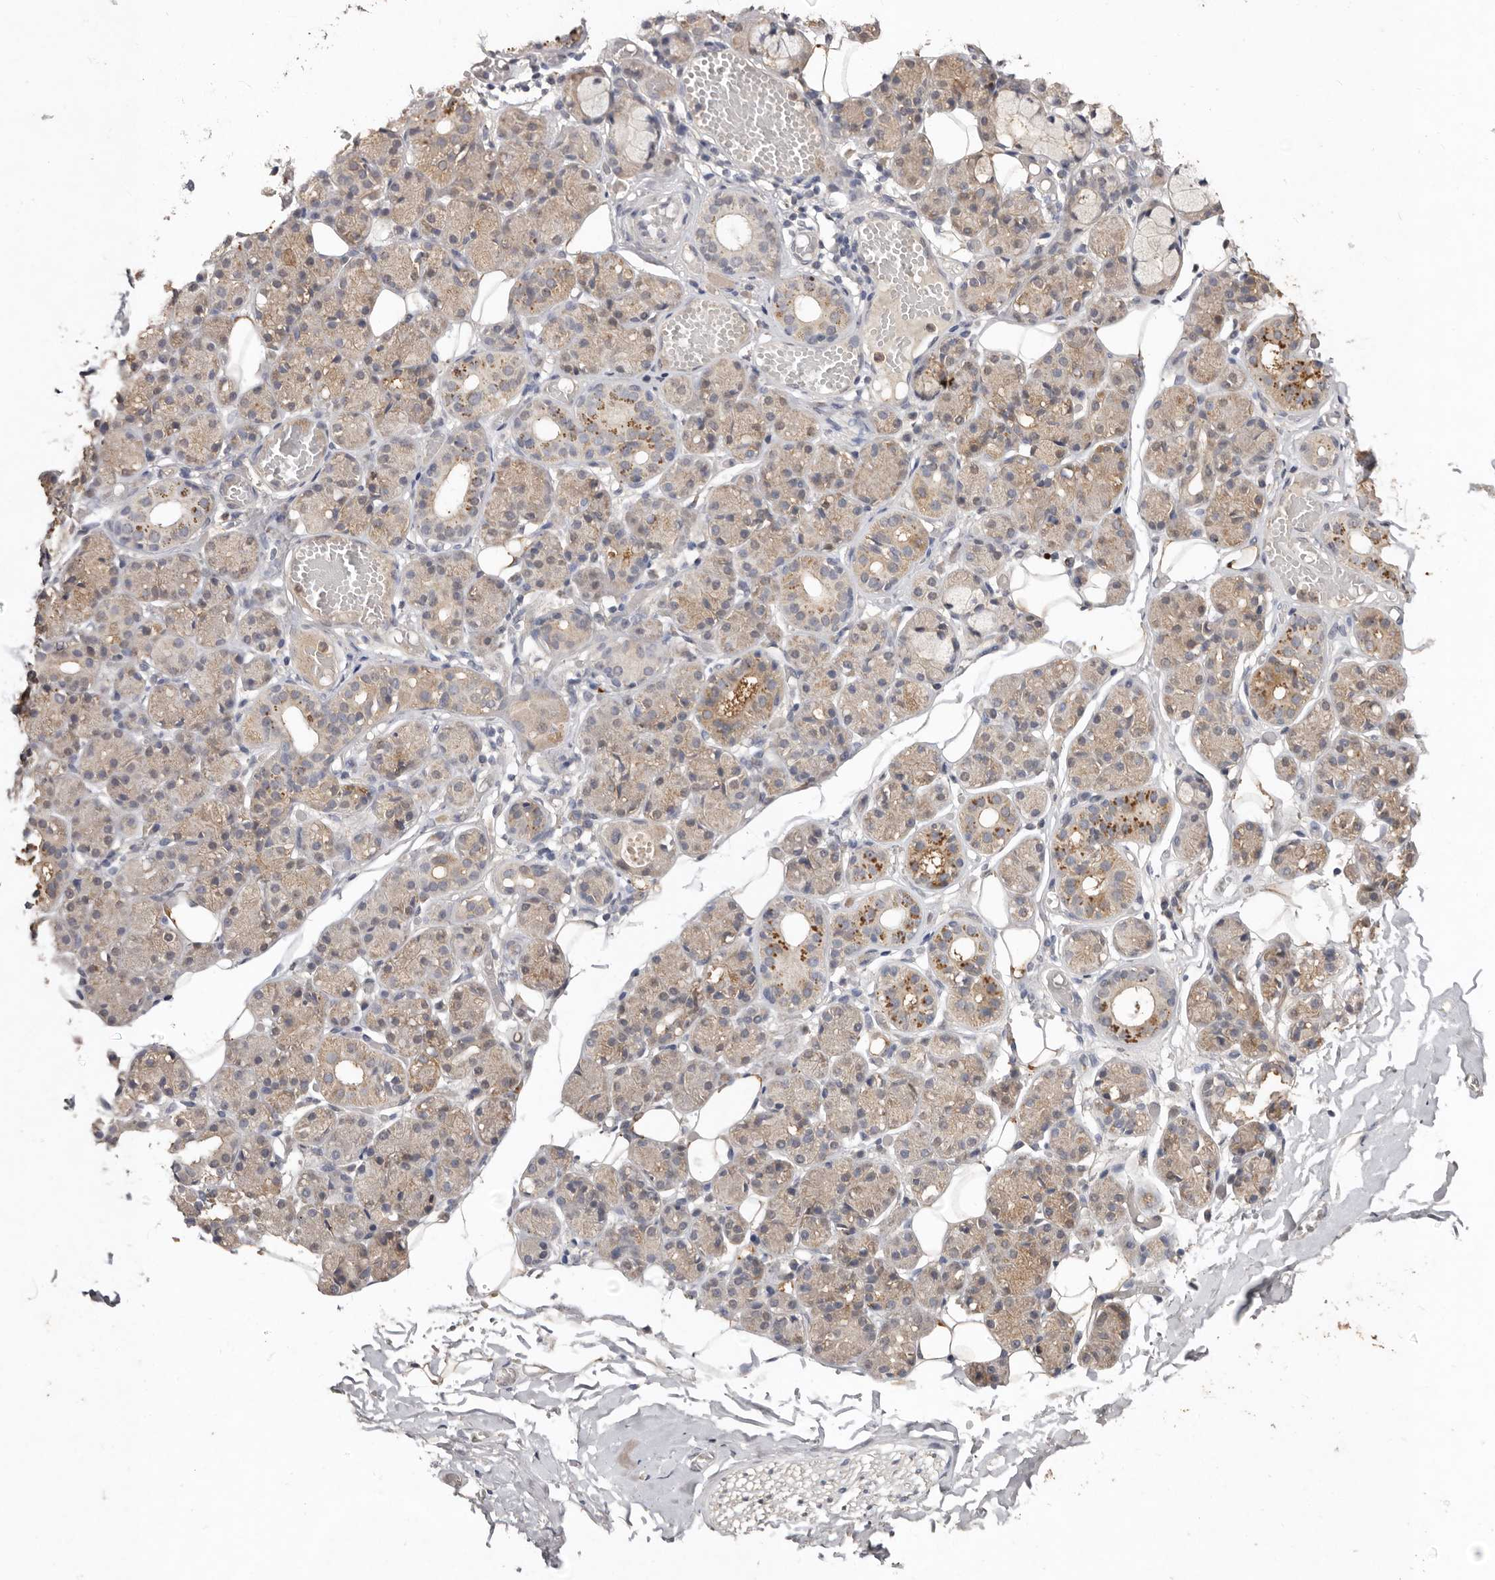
{"staining": {"intensity": "moderate", "quantity": "<25%", "location": "cytoplasmic/membranous"}, "tissue": "salivary gland", "cell_type": "Glandular cells", "image_type": "normal", "snomed": [{"axis": "morphology", "description": "Normal tissue, NOS"}, {"axis": "topography", "description": "Salivary gland"}], "caption": "Moderate cytoplasmic/membranous staining for a protein is identified in about <25% of glandular cells of benign salivary gland using immunohistochemistry (IHC).", "gene": "EDEM1", "patient": {"sex": "male", "age": 63}}